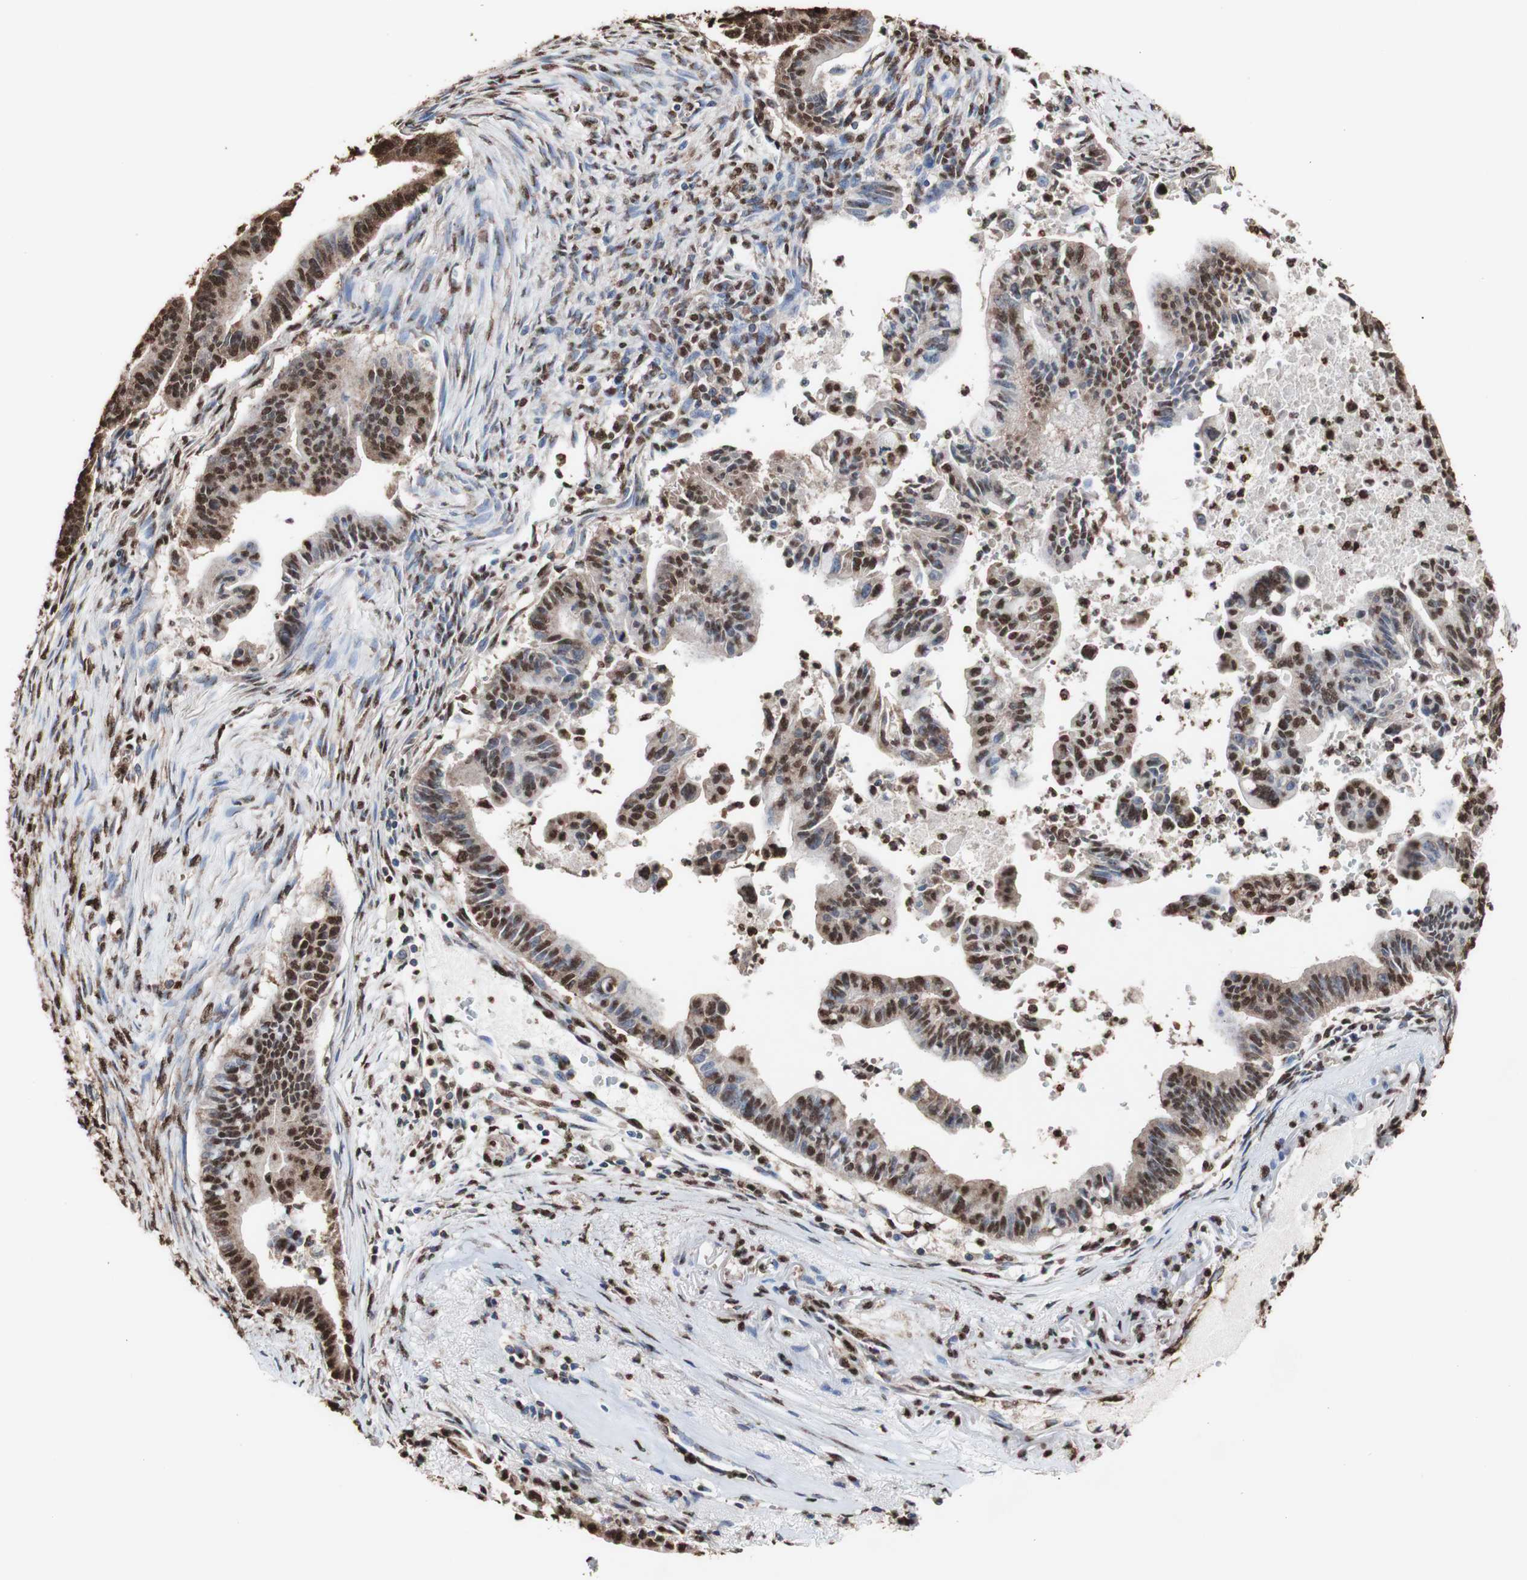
{"staining": {"intensity": "strong", "quantity": ">75%", "location": "cytoplasmic/membranous,nuclear"}, "tissue": "pancreatic cancer", "cell_type": "Tumor cells", "image_type": "cancer", "snomed": [{"axis": "morphology", "description": "Adenocarcinoma, NOS"}, {"axis": "topography", "description": "Pancreas"}], "caption": "Protein staining demonstrates strong cytoplasmic/membranous and nuclear positivity in approximately >75% of tumor cells in pancreatic cancer. Ihc stains the protein in brown and the nuclei are stained blue.", "gene": "PIDD1", "patient": {"sex": "male", "age": 70}}